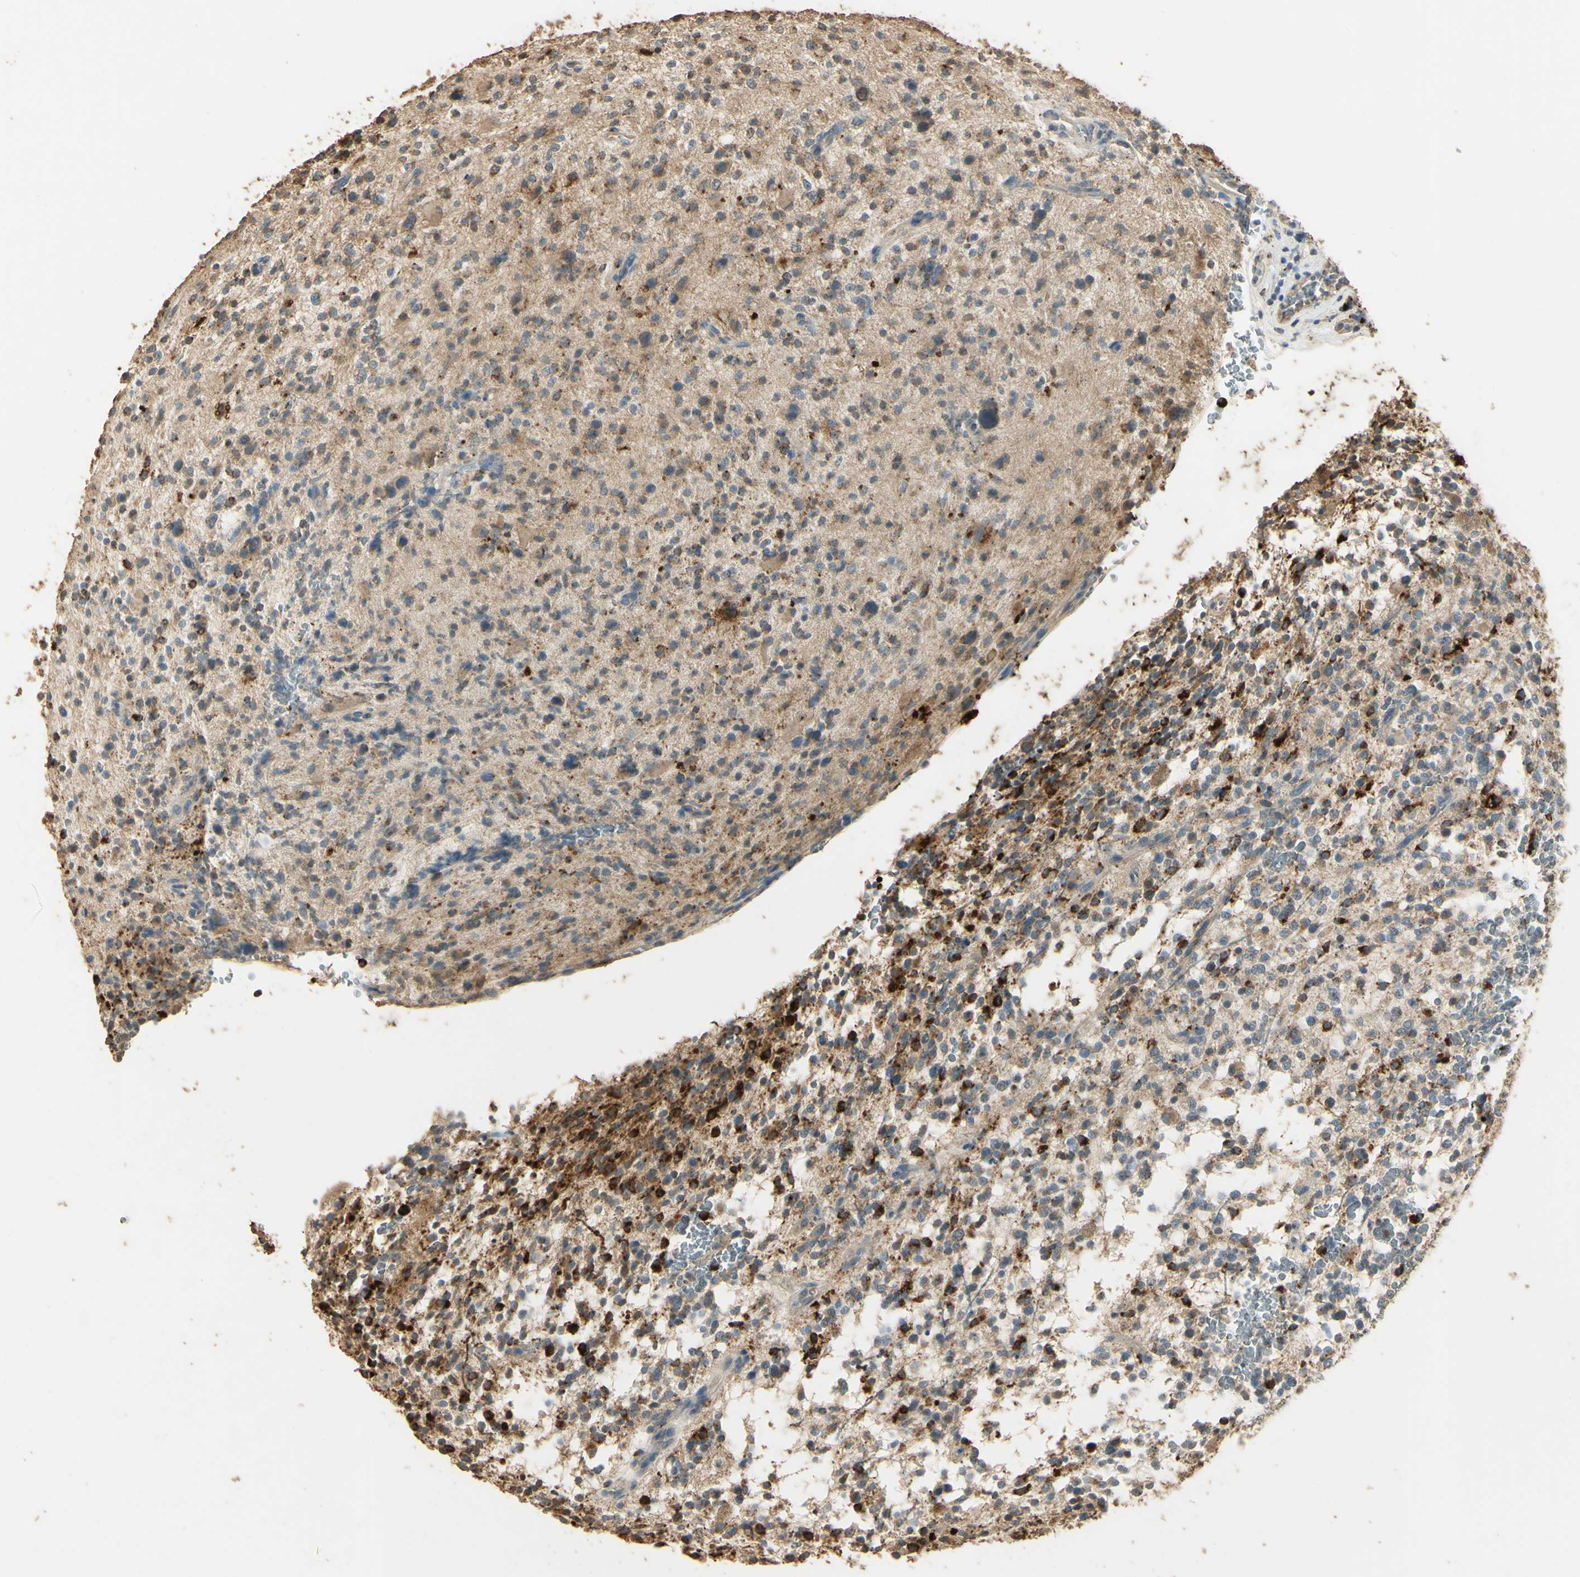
{"staining": {"intensity": "strong", "quantity": "<25%", "location": "cytoplasmic/membranous"}, "tissue": "glioma", "cell_type": "Tumor cells", "image_type": "cancer", "snomed": [{"axis": "morphology", "description": "Glioma, malignant, High grade"}, {"axis": "topography", "description": "Brain"}], "caption": "An image of malignant high-grade glioma stained for a protein exhibits strong cytoplasmic/membranous brown staining in tumor cells.", "gene": "ARHGEF17", "patient": {"sex": "male", "age": 48}}